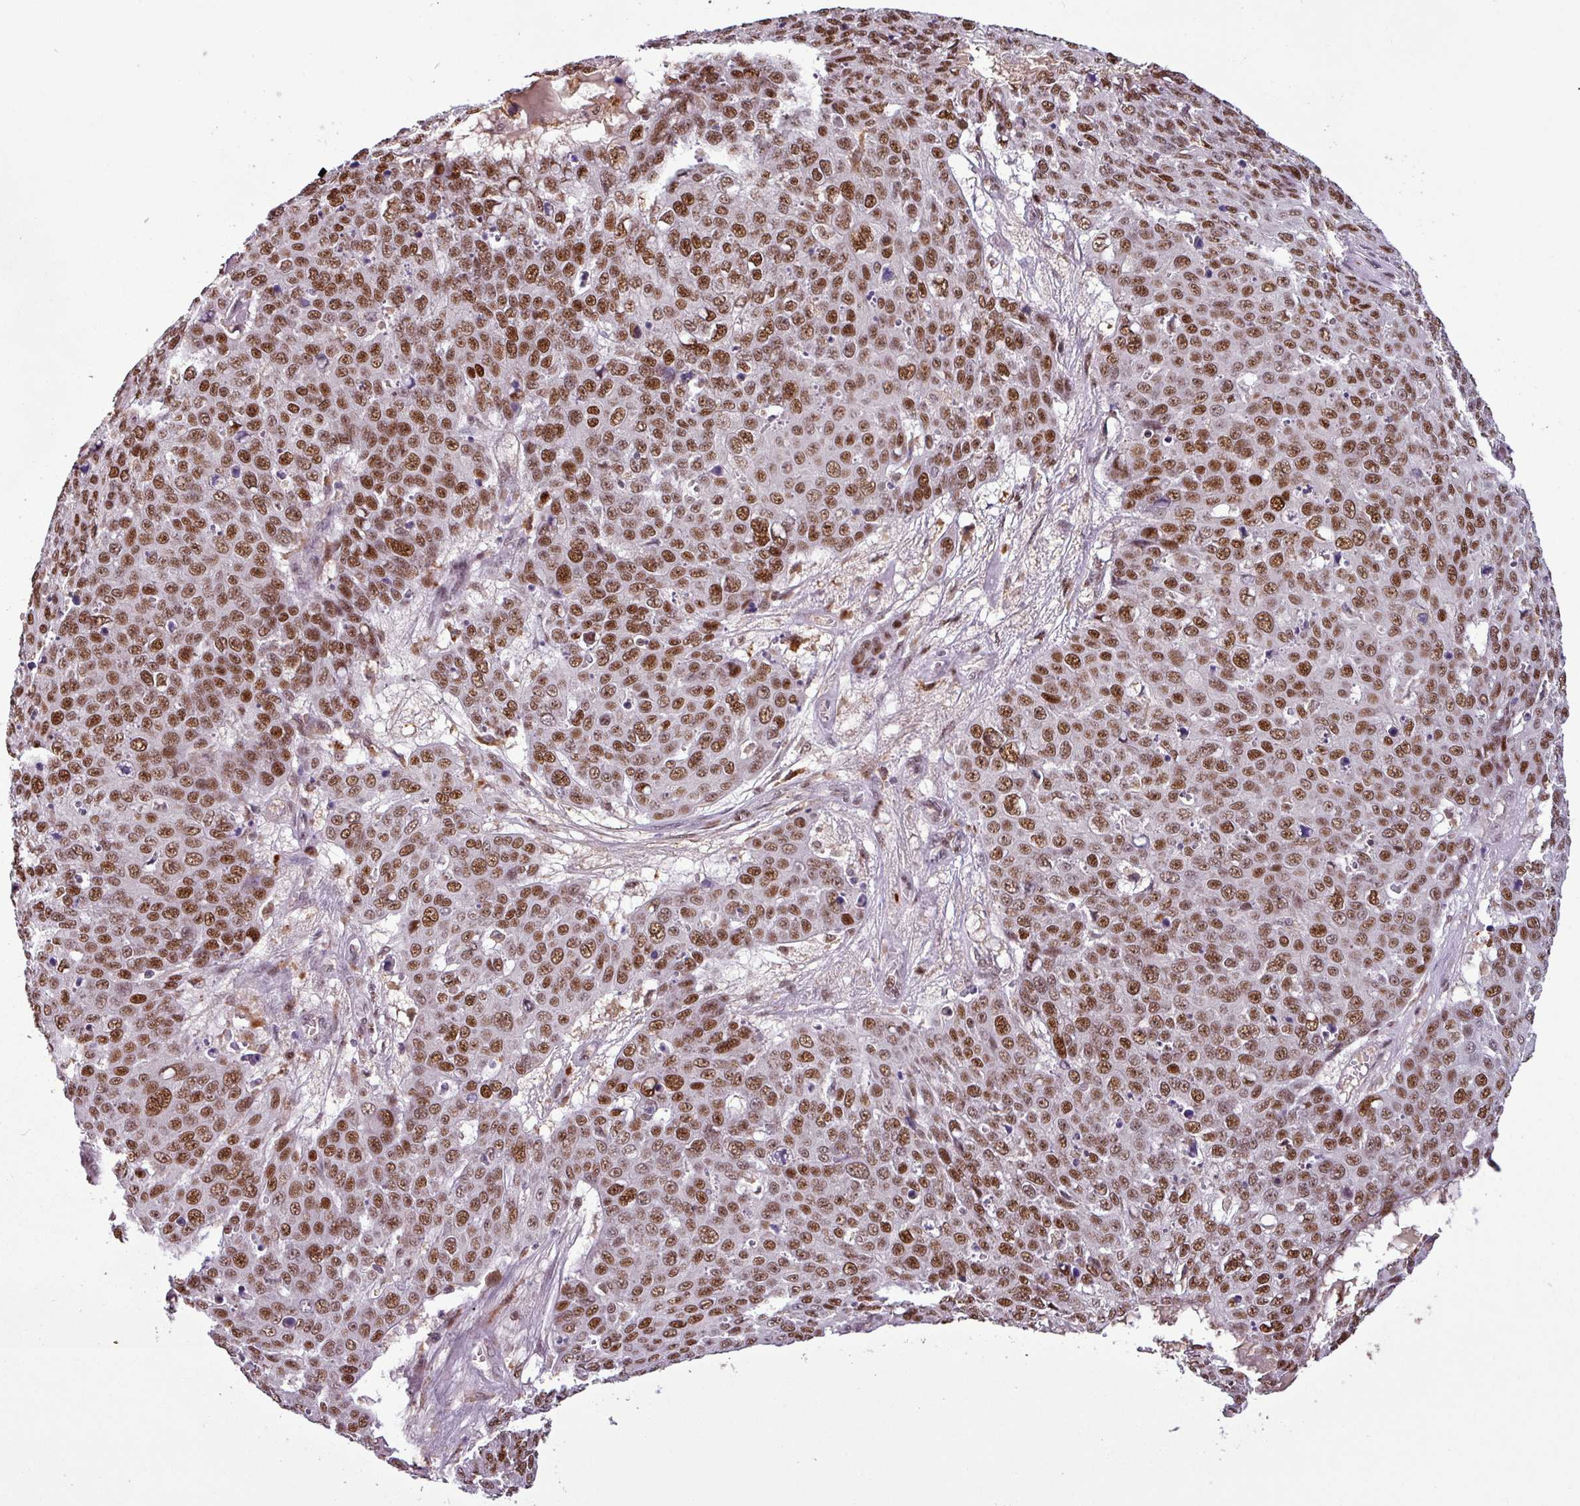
{"staining": {"intensity": "moderate", "quantity": ">75%", "location": "nuclear"}, "tissue": "skin cancer", "cell_type": "Tumor cells", "image_type": "cancer", "snomed": [{"axis": "morphology", "description": "Squamous cell carcinoma, NOS"}, {"axis": "topography", "description": "Skin"}], "caption": "Protein expression analysis of skin squamous cell carcinoma exhibits moderate nuclear staining in approximately >75% of tumor cells.", "gene": "IRF2BPL", "patient": {"sex": "male", "age": 71}}